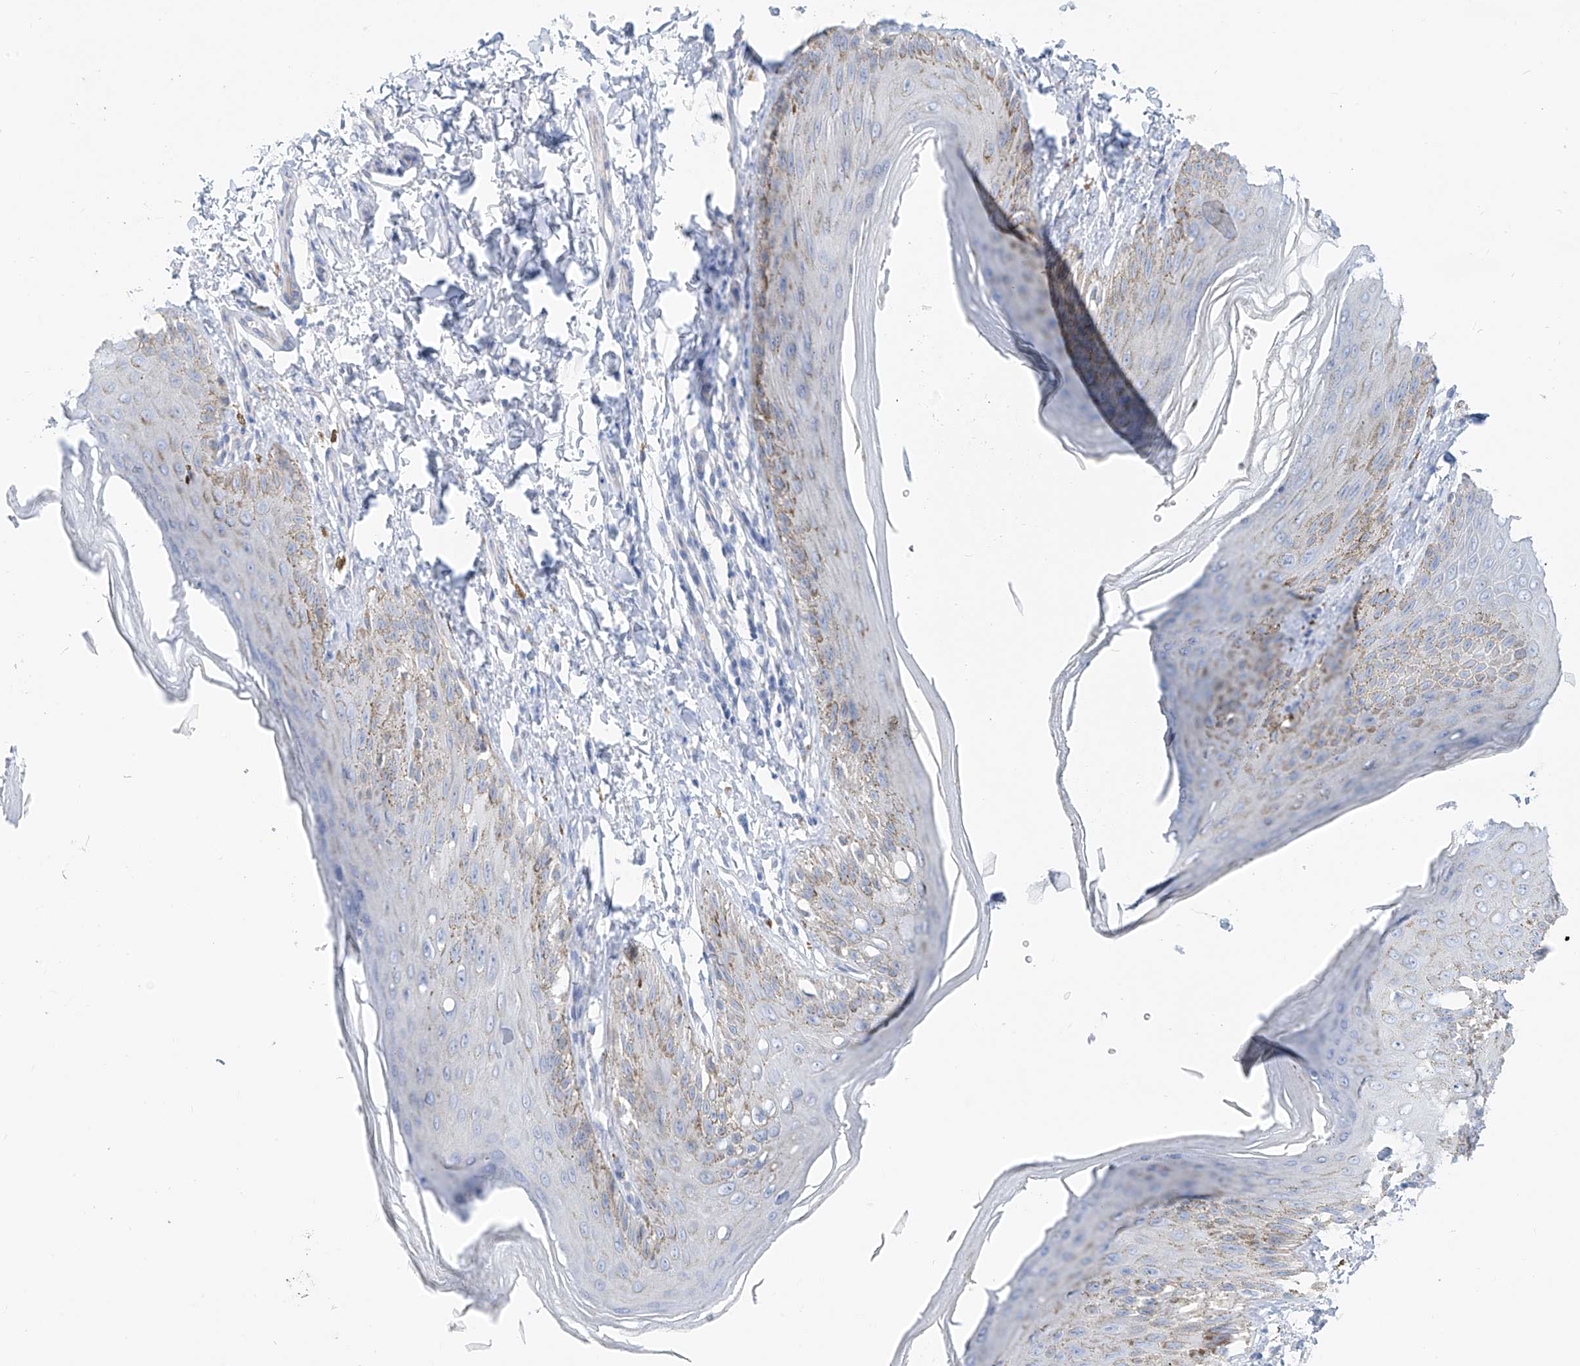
{"staining": {"intensity": "negative", "quantity": "none", "location": "none"}, "tissue": "skin", "cell_type": "Epidermal cells", "image_type": "normal", "snomed": [{"axis": "morphology", "description": "Normal tissue, NOS"}, {"axis": "topography", "description": "Anal"}], "caption": "This is an IHC photomicrograph of normal skin. There is no expression in epidermal cells.", "gene": "PIK3C2B", "patient": {"sex": "male", "age": 44}}